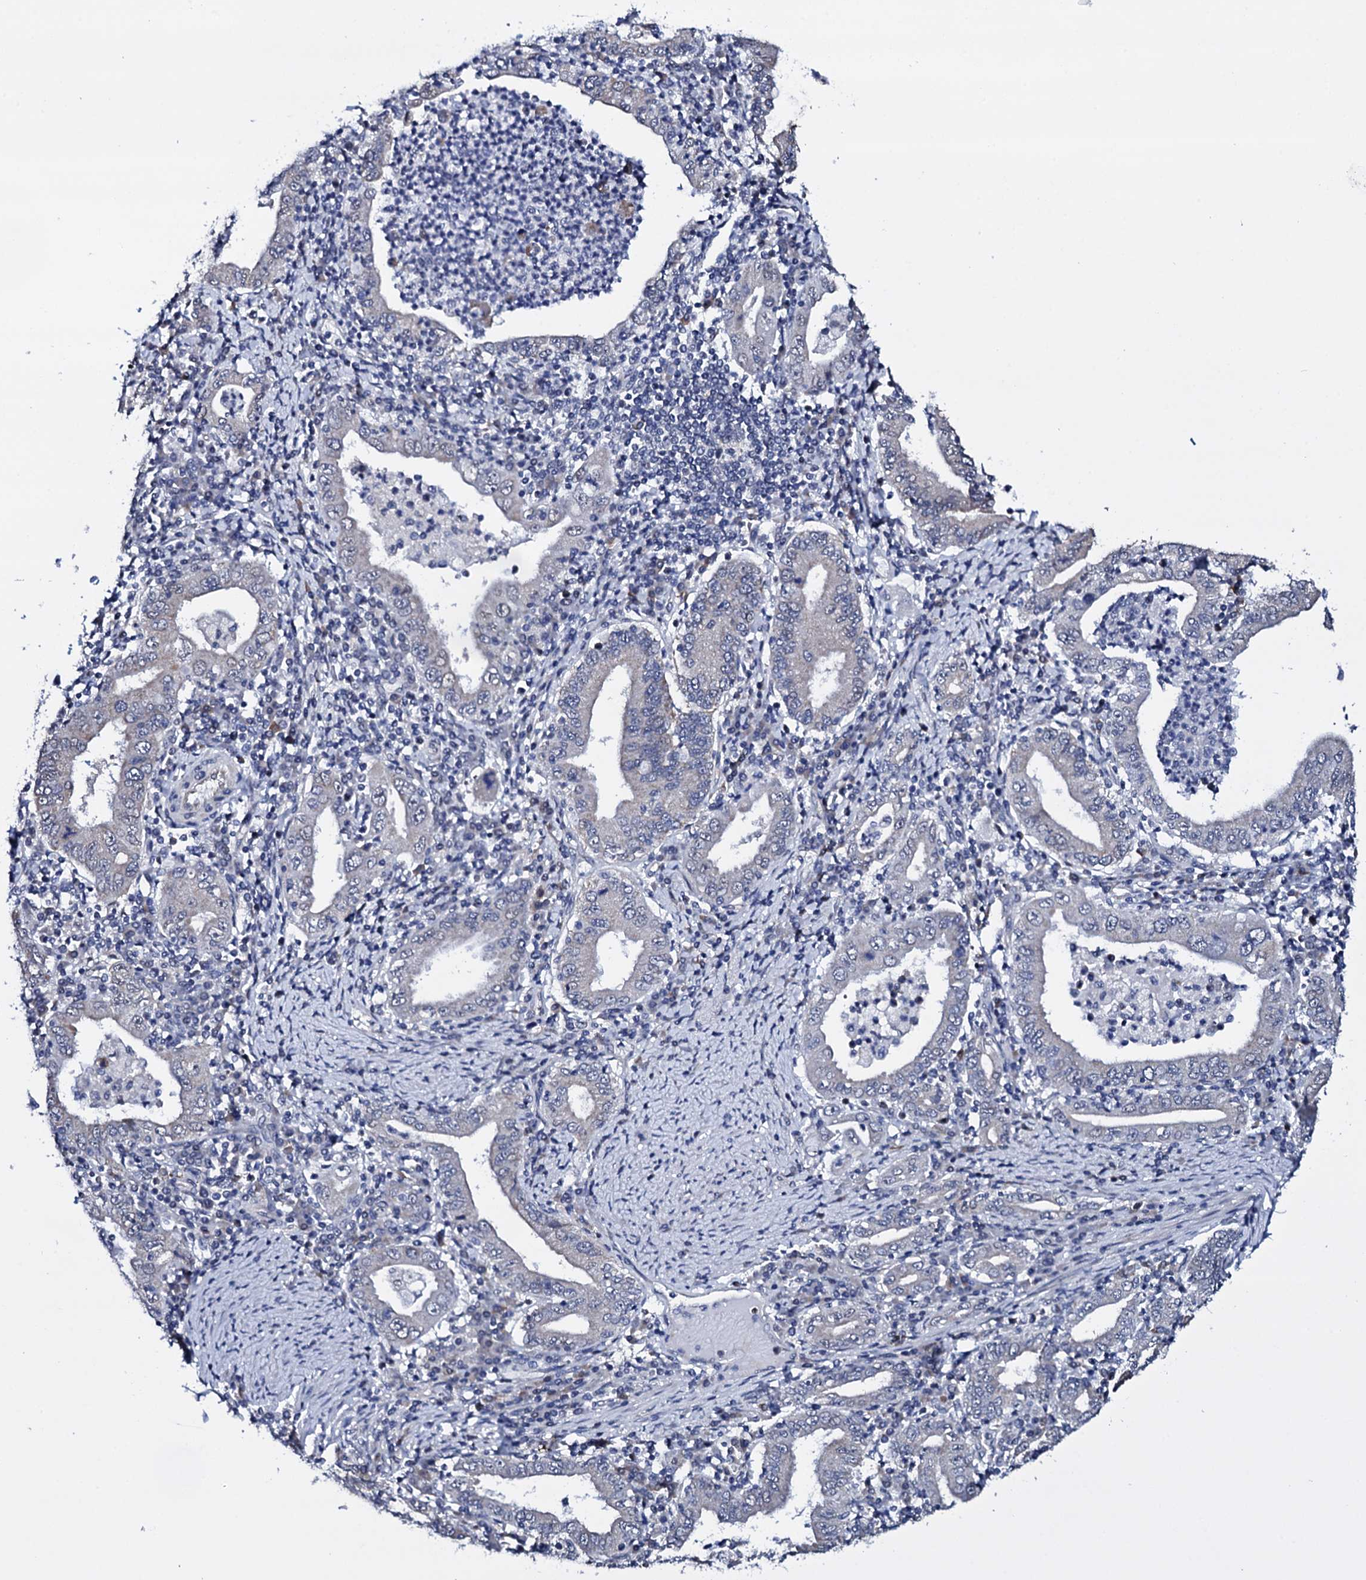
{"staining": {"intensity": "negative", "quantity": "none", "location": "none"}, "tissue": "stomach cancer", "cell_type": "Tumor cells", "image_type": "cancer", "snomed": [{"axis": "morphology", "description": "Normal tissue, NOS"}, {"axis": "morphology", "description": "Adenocarcinoma, NOS"}, {"axis": "topography", "description": "Esophagus"}, {"axis": "topography", "description": "Stomach, upper"}, {"axis": "topography", "description": "Peripheral nerve tissue"}], "caption": "IHC micrograph of neoplastic tissue: human stomach cancer stained with DAB reveals no significant protein staining in tumor cells.", "gene": "GAREM1", "patient": {"sex": "male", "age": 62}}